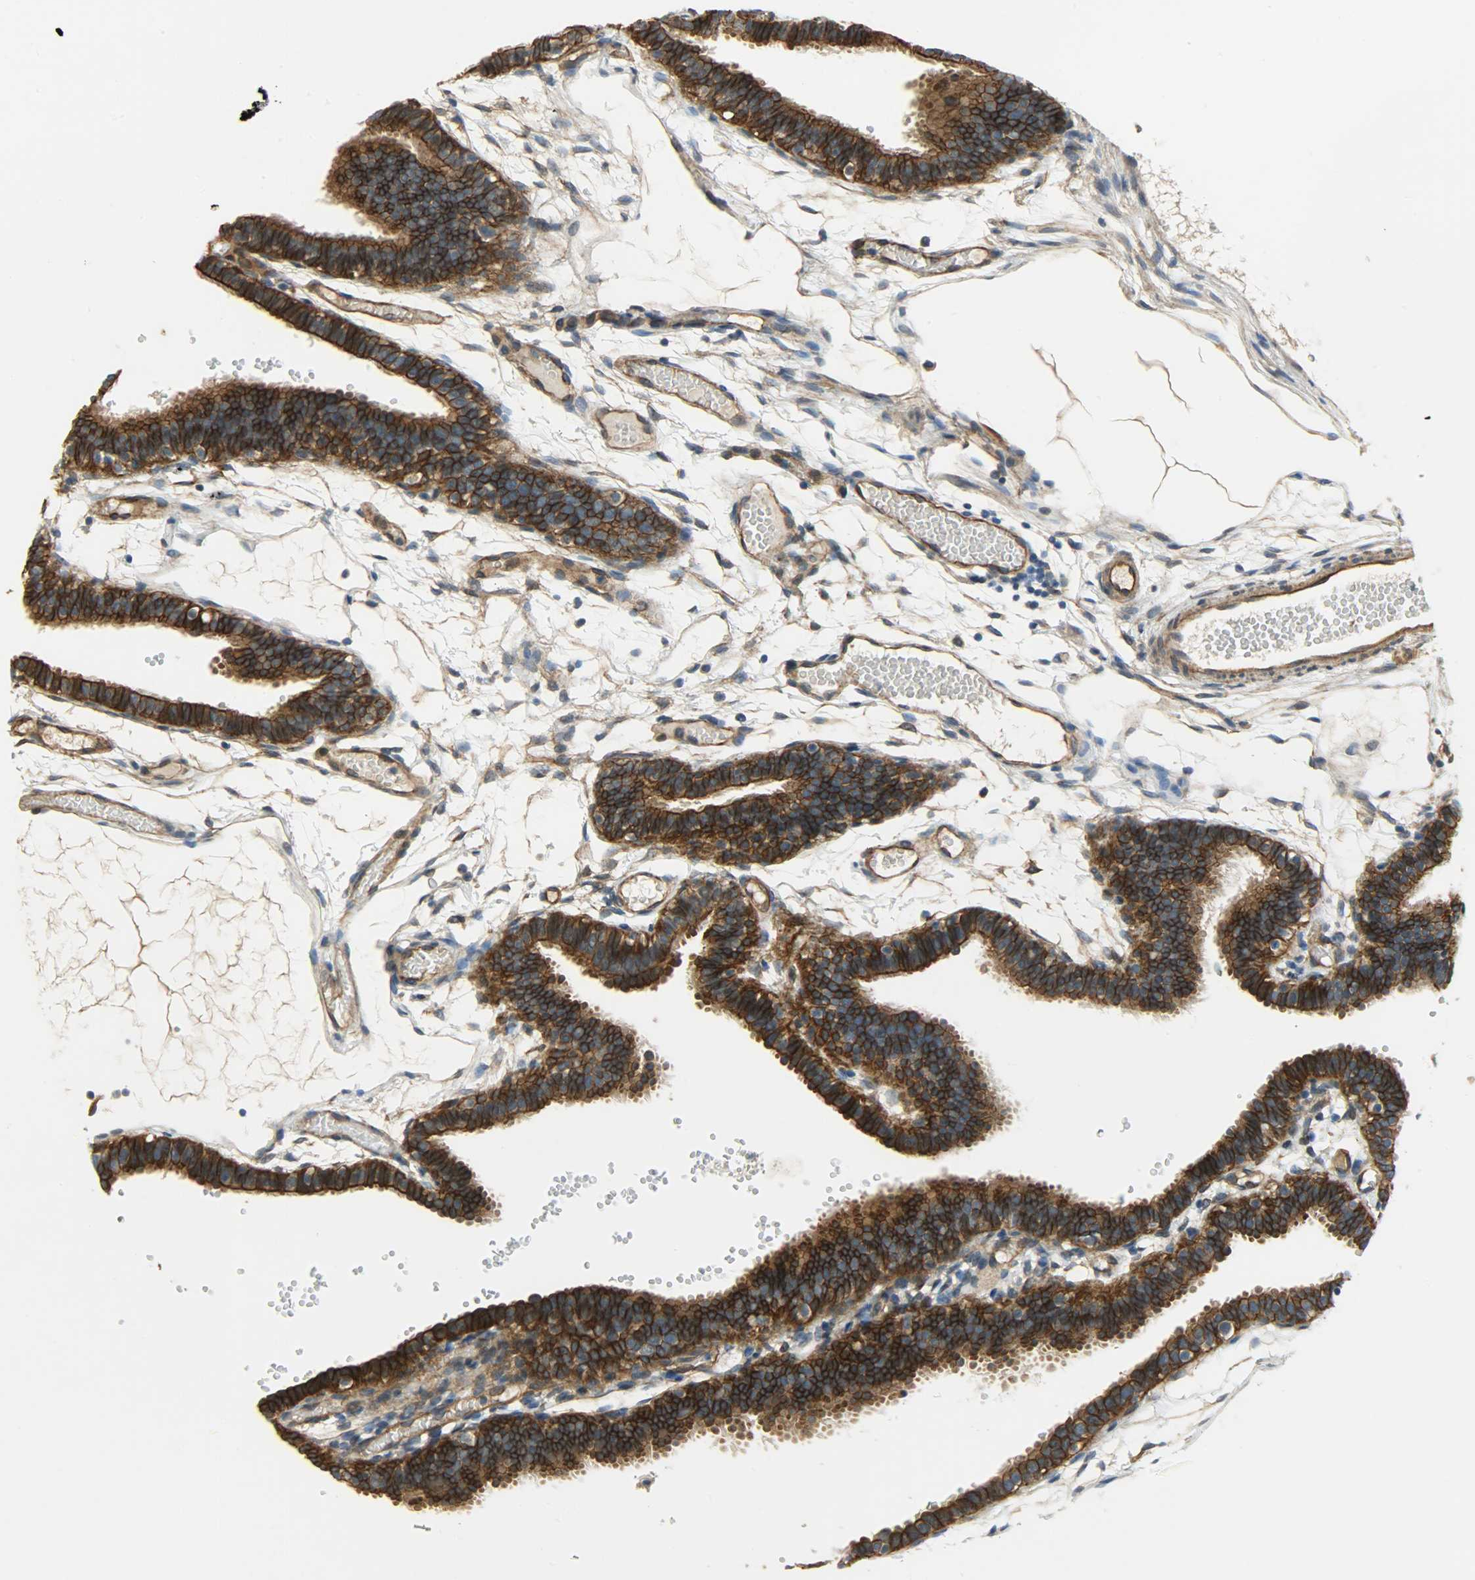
{"staining": {"intensity": "strong", "quantity": ">75%", "location": "cytoplasmic/membranous"}, "tissue": "fallopian tube", "cell_type": "Glandular cells", "image_type": "normal", "snomed": [{"axis": "morphology", "description": "Normal tissue, NOS"}, {"axis": "topography", "description": "Fallopian tube"}], "caption": "Immunohistochemistry (DAB (3,3'-diaminobenzidine)) staining of unremarkable human fallopian tube shows strong cytoplasmic/membranous protein expression in about >75% of glandular cells.", "gene": "KIAA1217", "patient": {"sex": "female", "age": 29}}